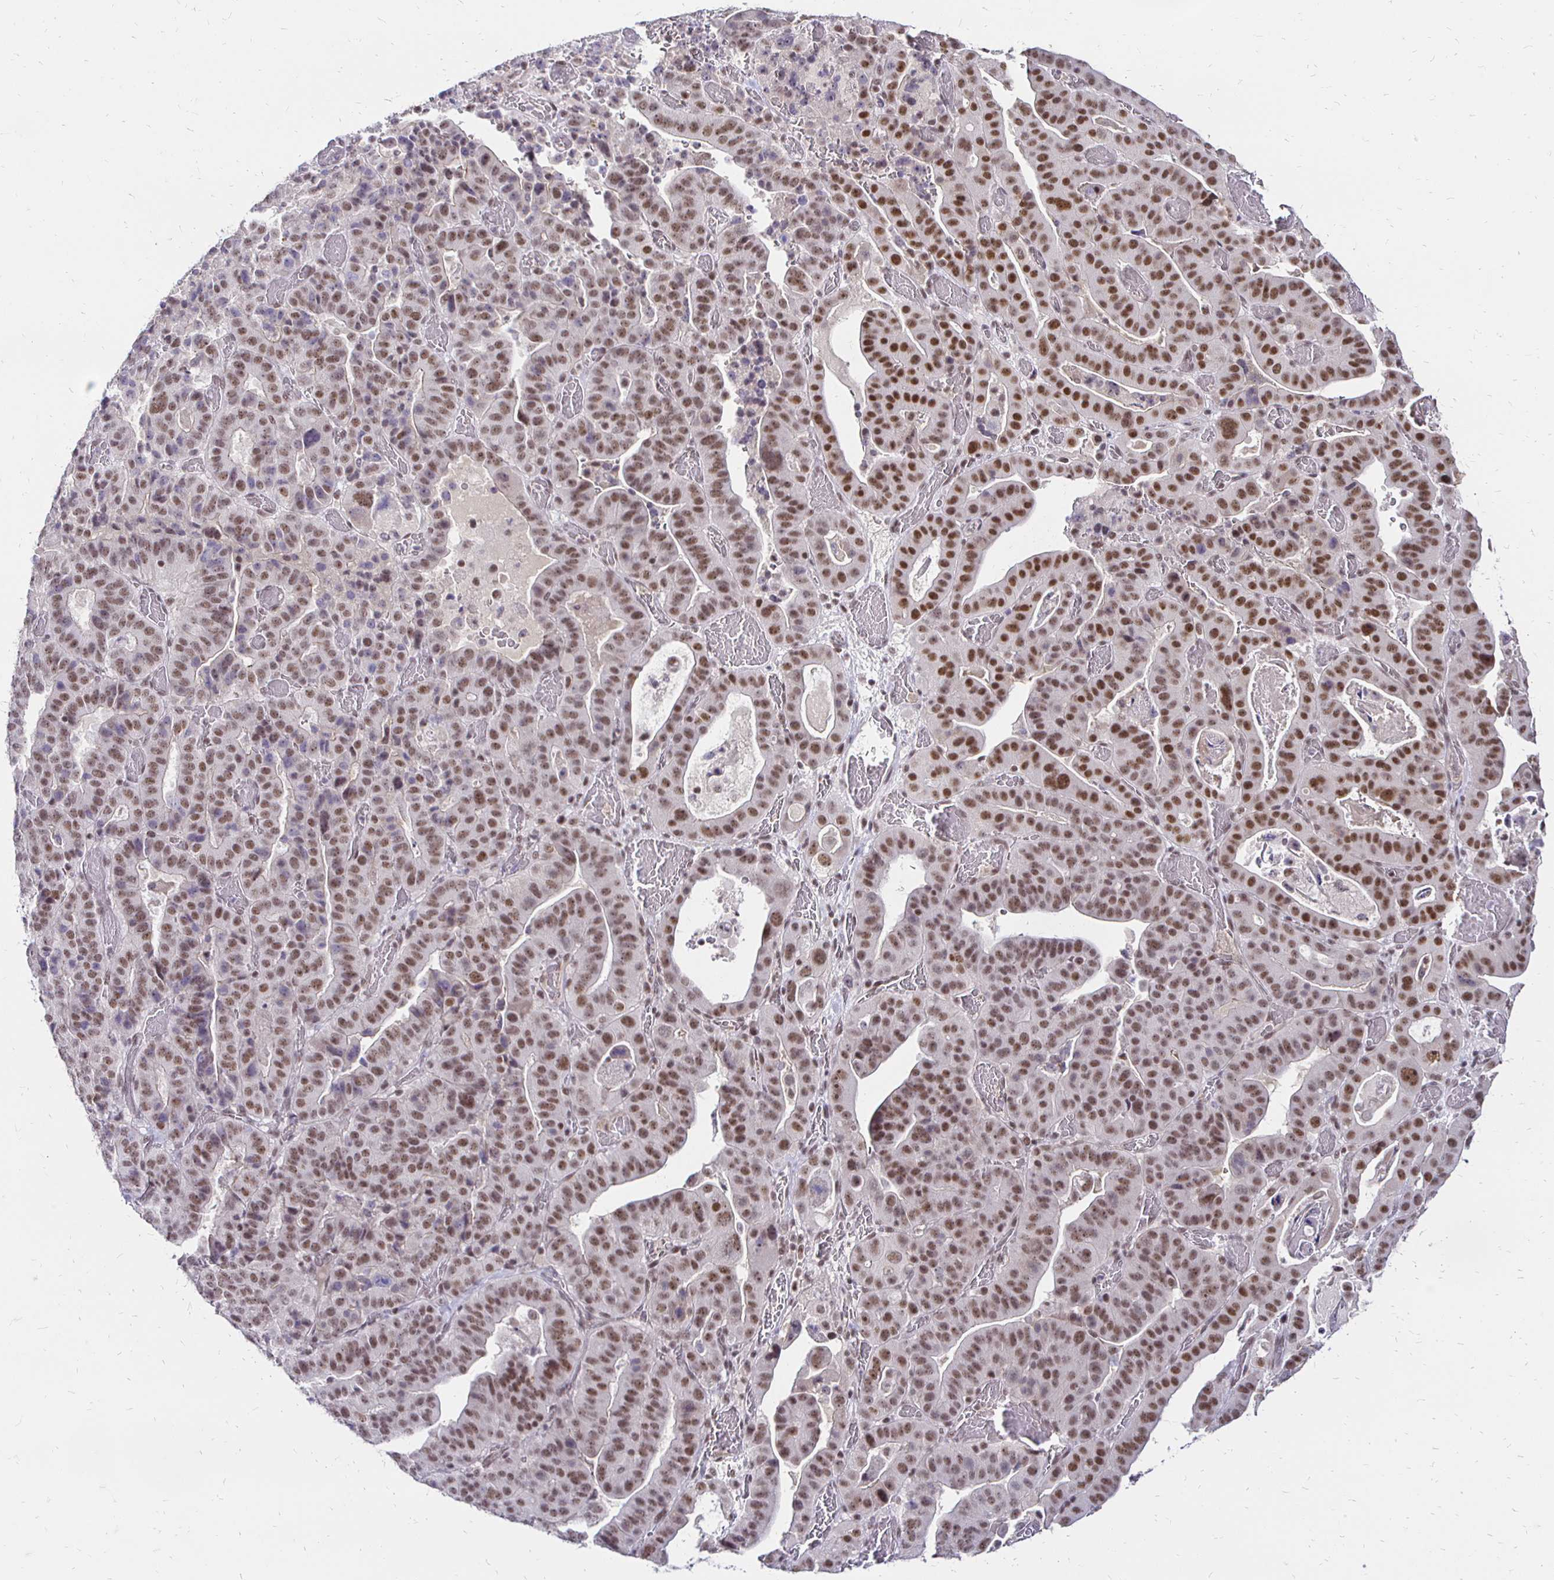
{"staining": {"intensity": "moderate", "quantity": ">75%", "location": "nuclear"}, "tissue": "stomach cancer", "cell_type": "Tumor cells", "image_type": "cancer", "snomed": [{"axis": "morphology", "description": "Adenocarcinoma, NOS"}, {"axis": "topography", "description": "Stomach"}], "caption": "Human stomach cancer (adenocarcinoma) stained for a protein (brown) exhibits moderate nuclear positive positivity in about >75% of tumor cells.", "gene": "SIN3A", "patient": {"sex": "male", "age": 48}}